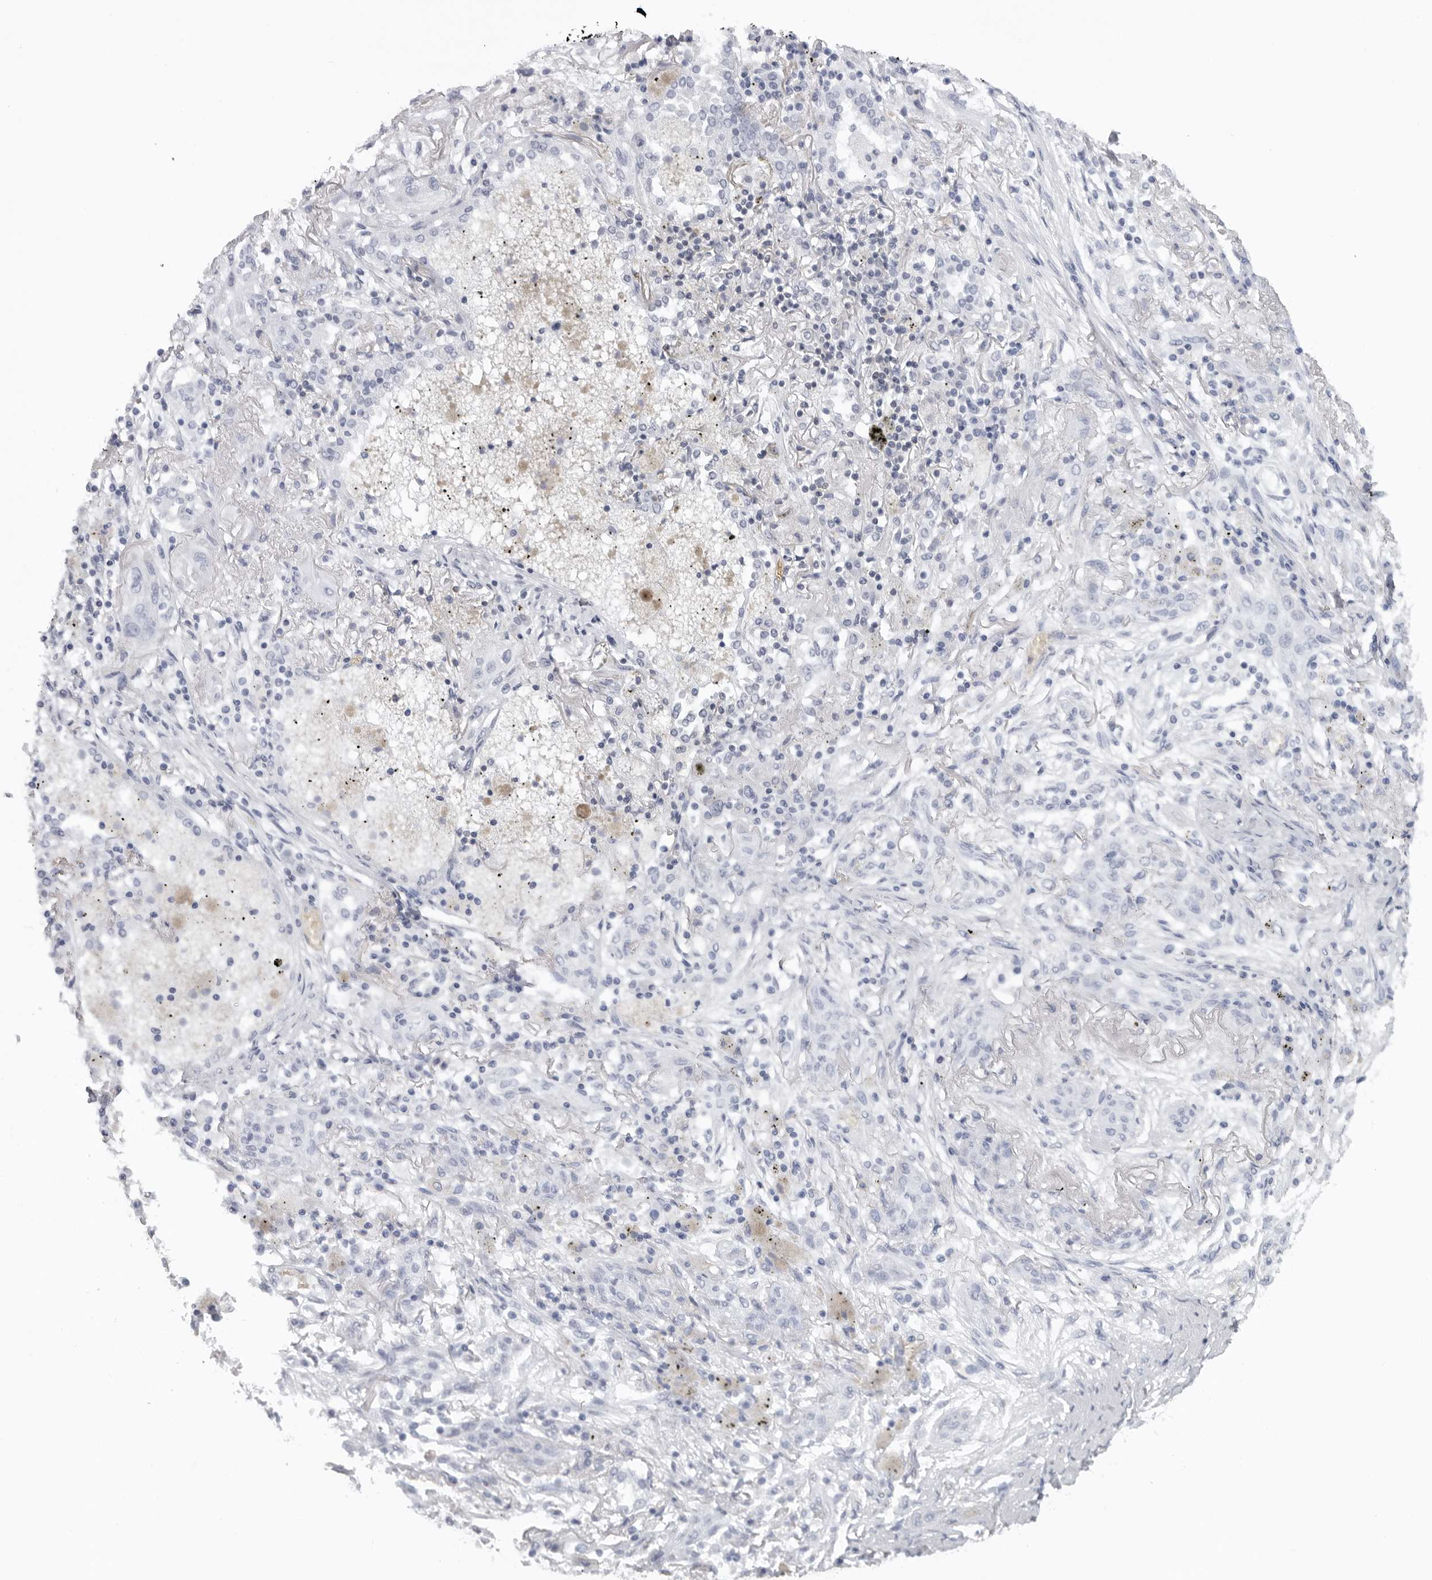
{"staining": {"intensity": "negative", "quantity": "none", "location": "none"}, "tissue": "lung cancer", "cell_type": "Tumor cells", "image_type": "cancer", "snomed": [{"axis": "morphology", "description": "Squamous cell carcinoma, NOS"}, {"axis": "topography", "description": "Lung"}], "caption": "Squamous cell carcinoma (lung) was stained to show a protein in brown. There is no significant positivity in tumor cells. (Brightfield microscopy of DAB immunohistochemistry at high magnification).", "gene": "EPB41", "patient": {"sex": "female", "age": 47}}